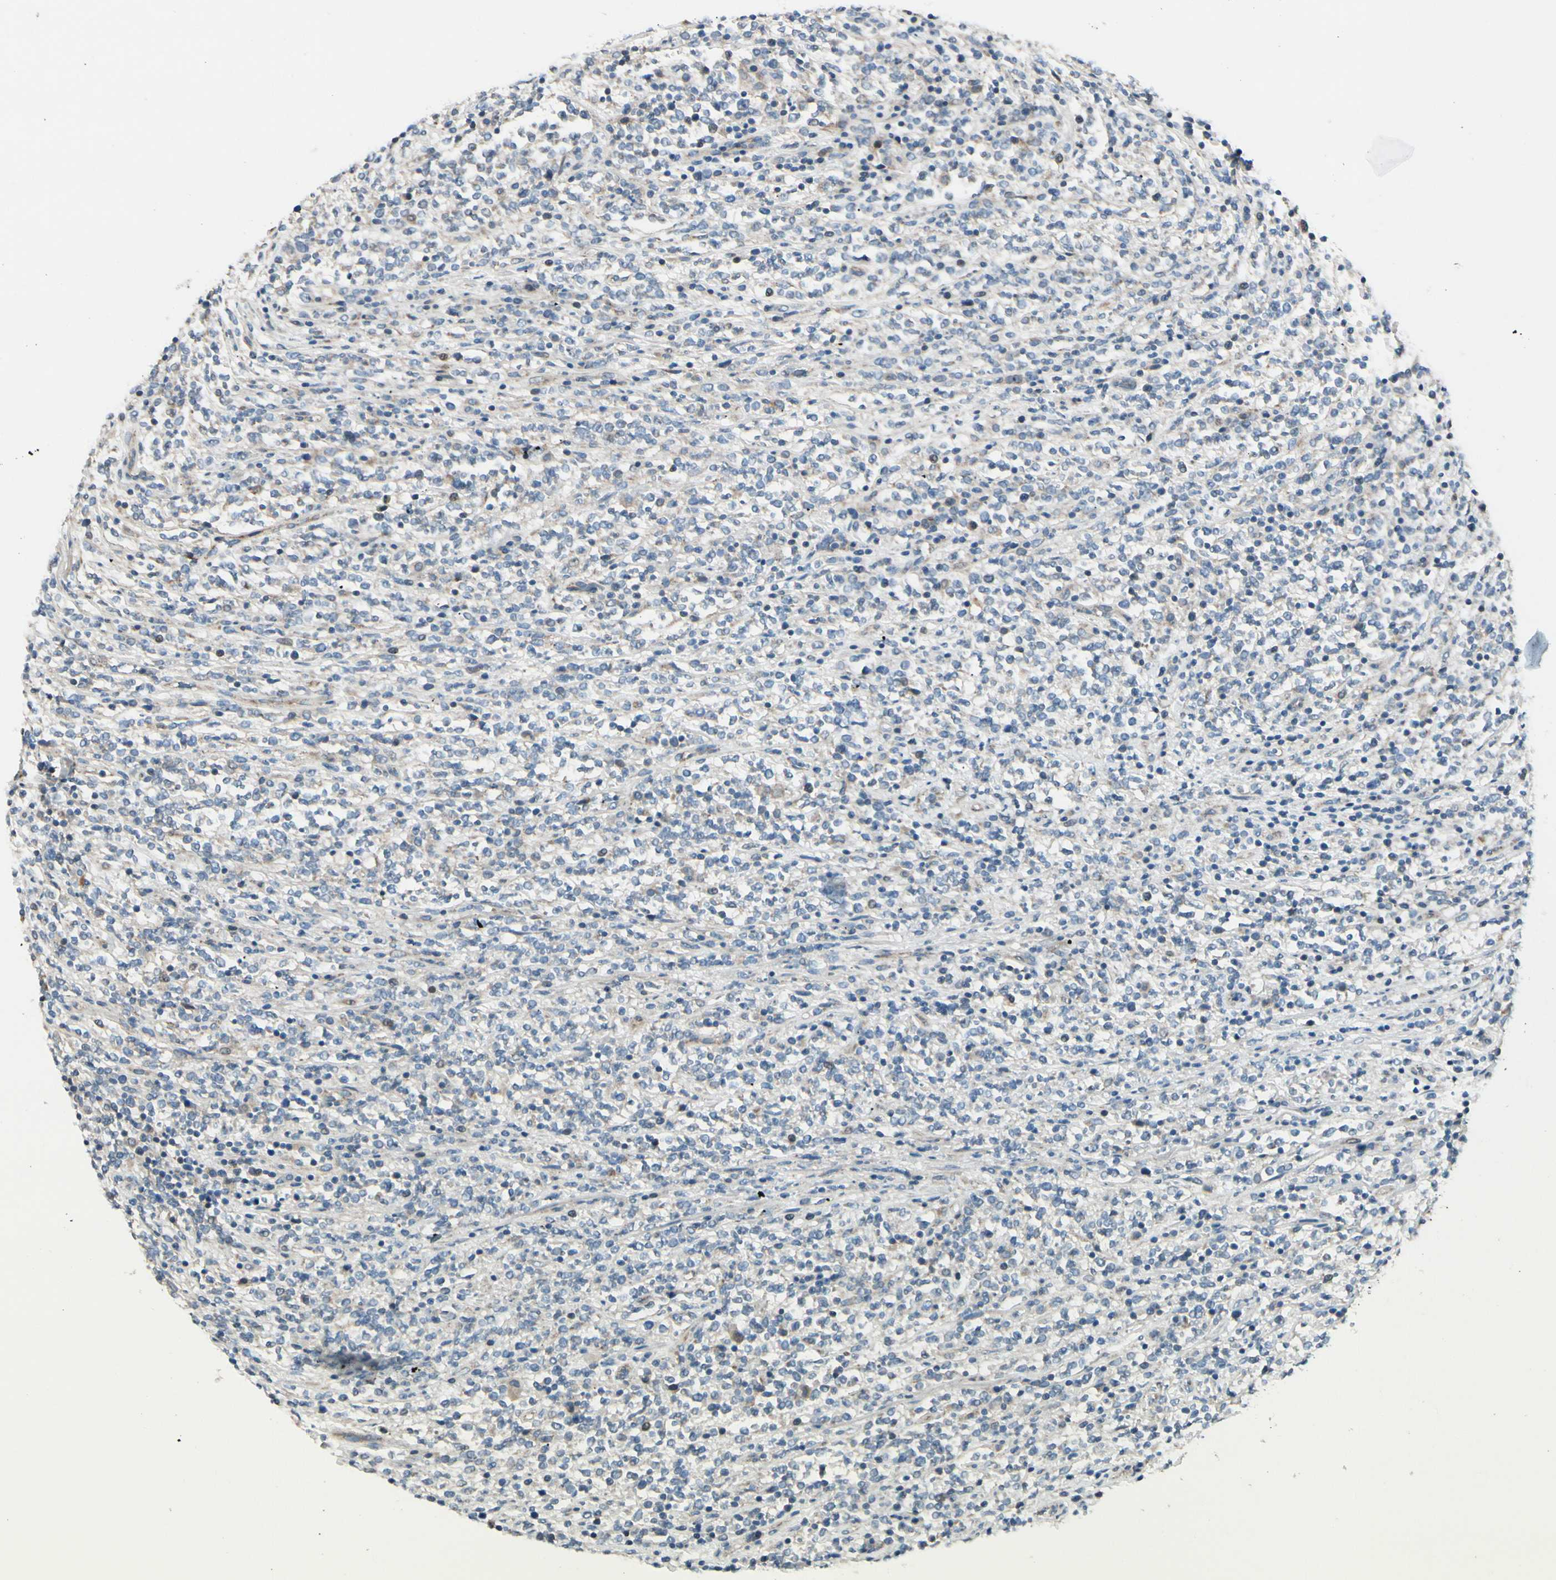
{"staining": {"intensity": "negative", "quantity": "none", "location": "none"}, "tissue": "lymphoma", "cell_type": "Tumor cells", "image_type": "cancer", "snomed": [{"axis": "morphology", "description": "Malignant lymphoma, non-Hodgkin's type, High grade"}, {"axis": "topography", "description": "Soft tissue"}], "caption": "Human malignant lymphoma, non-Hodgkin's type (high-grade) stained for a protein using IHC reveals no expression in tumor cells.", "gene": "EPHA3", "patient": {"sex": "male", "age": 18}}